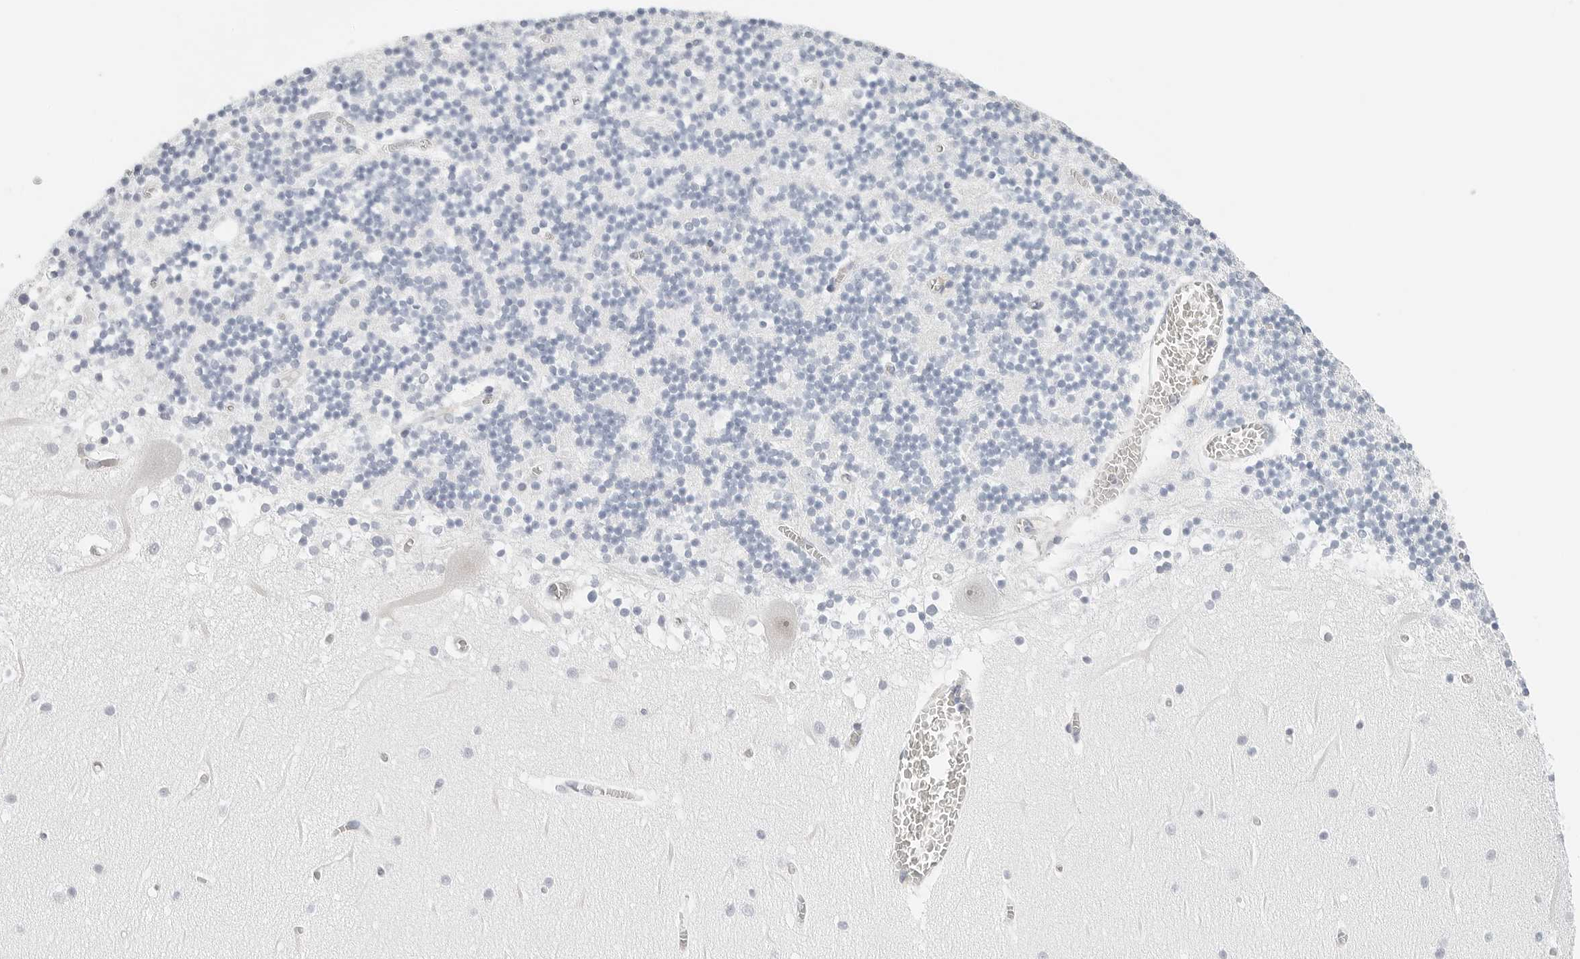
{"staining": {"intensity": "negative", "quantity": "none", "location": "none"}, "tissue": "cerebellum", "cell_type": "Cells in granular layer", "image_type": "normal", "snomed": [{"axis": "morphology", "description": "Normal tissue, NOS"}, {"axis": "topography", "description": "Cerebellum"}], "caption": "Human cerebellum stained for a protein using immunohistochemistry exhibits no positivity in cells in granular layer.", "gene": "TSEN2", "patient": {"sex": "female", "age": 28}}